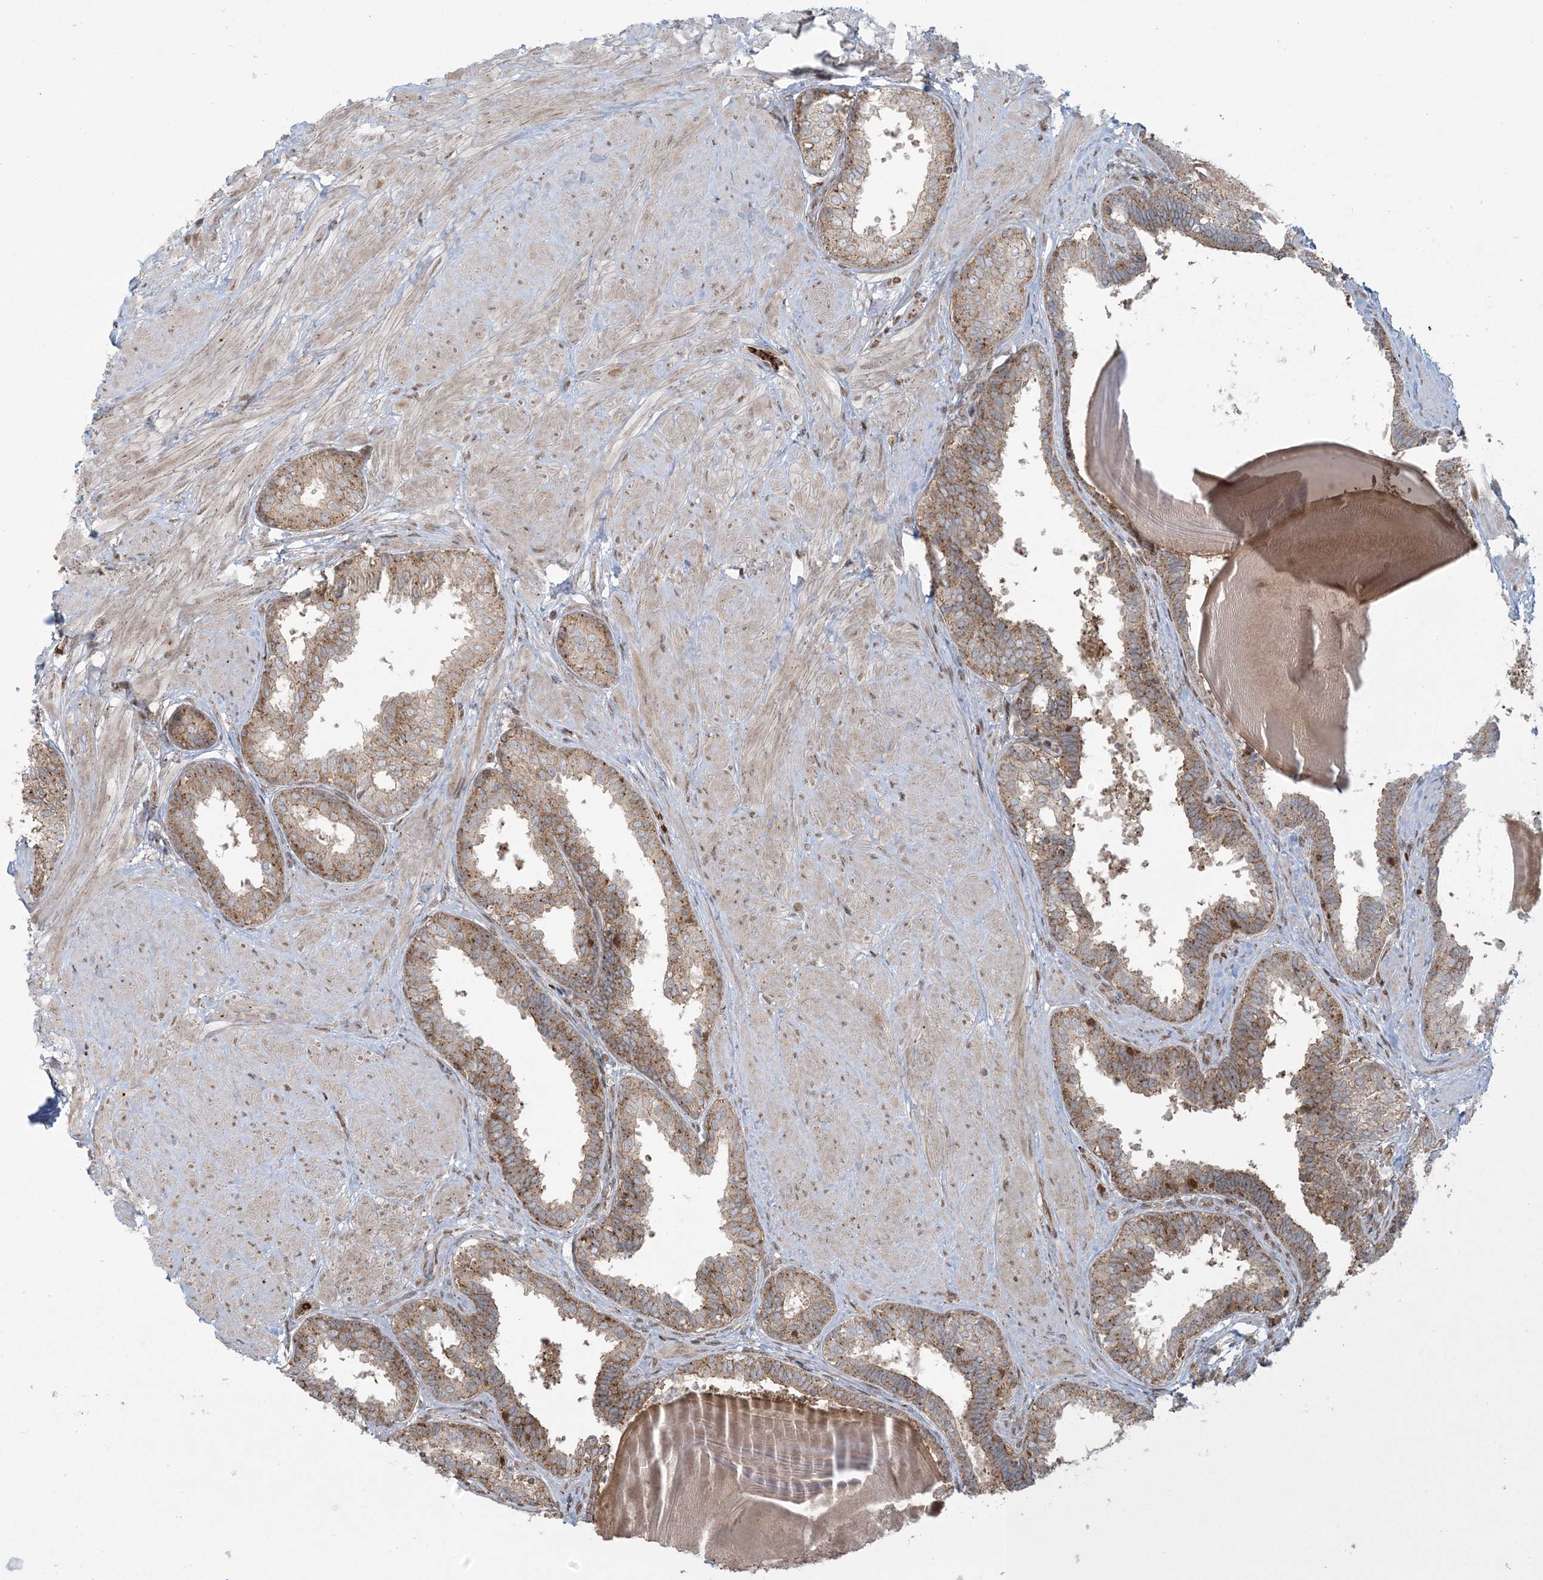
{"staining": {"intensity": "moderate", "quantity": "25%-75%", "location": "cytoplasmic/membranous"}, "tissue": "prostate", "cell_type": "Glandular cells", "image_type": "normal", "snomed": [{"axis": "morphology", "description": "Normal tissue, NOS"}, {"axis": "topography", "description": "Prostate"}], "caption": "DAB (3,3'-diaminobenzidine) immunohistochemical staining of benign prostate exhibits moderate cytoplasmic/membranous protein staining in about 25%-75% of glandular cells. (DAB (3,3'-diaminobenzidine) IHC, brown staining for protein, blue staining for nuclei).", "gene": "ABCF3", "patient": {"sex": "male", "age": 48}}